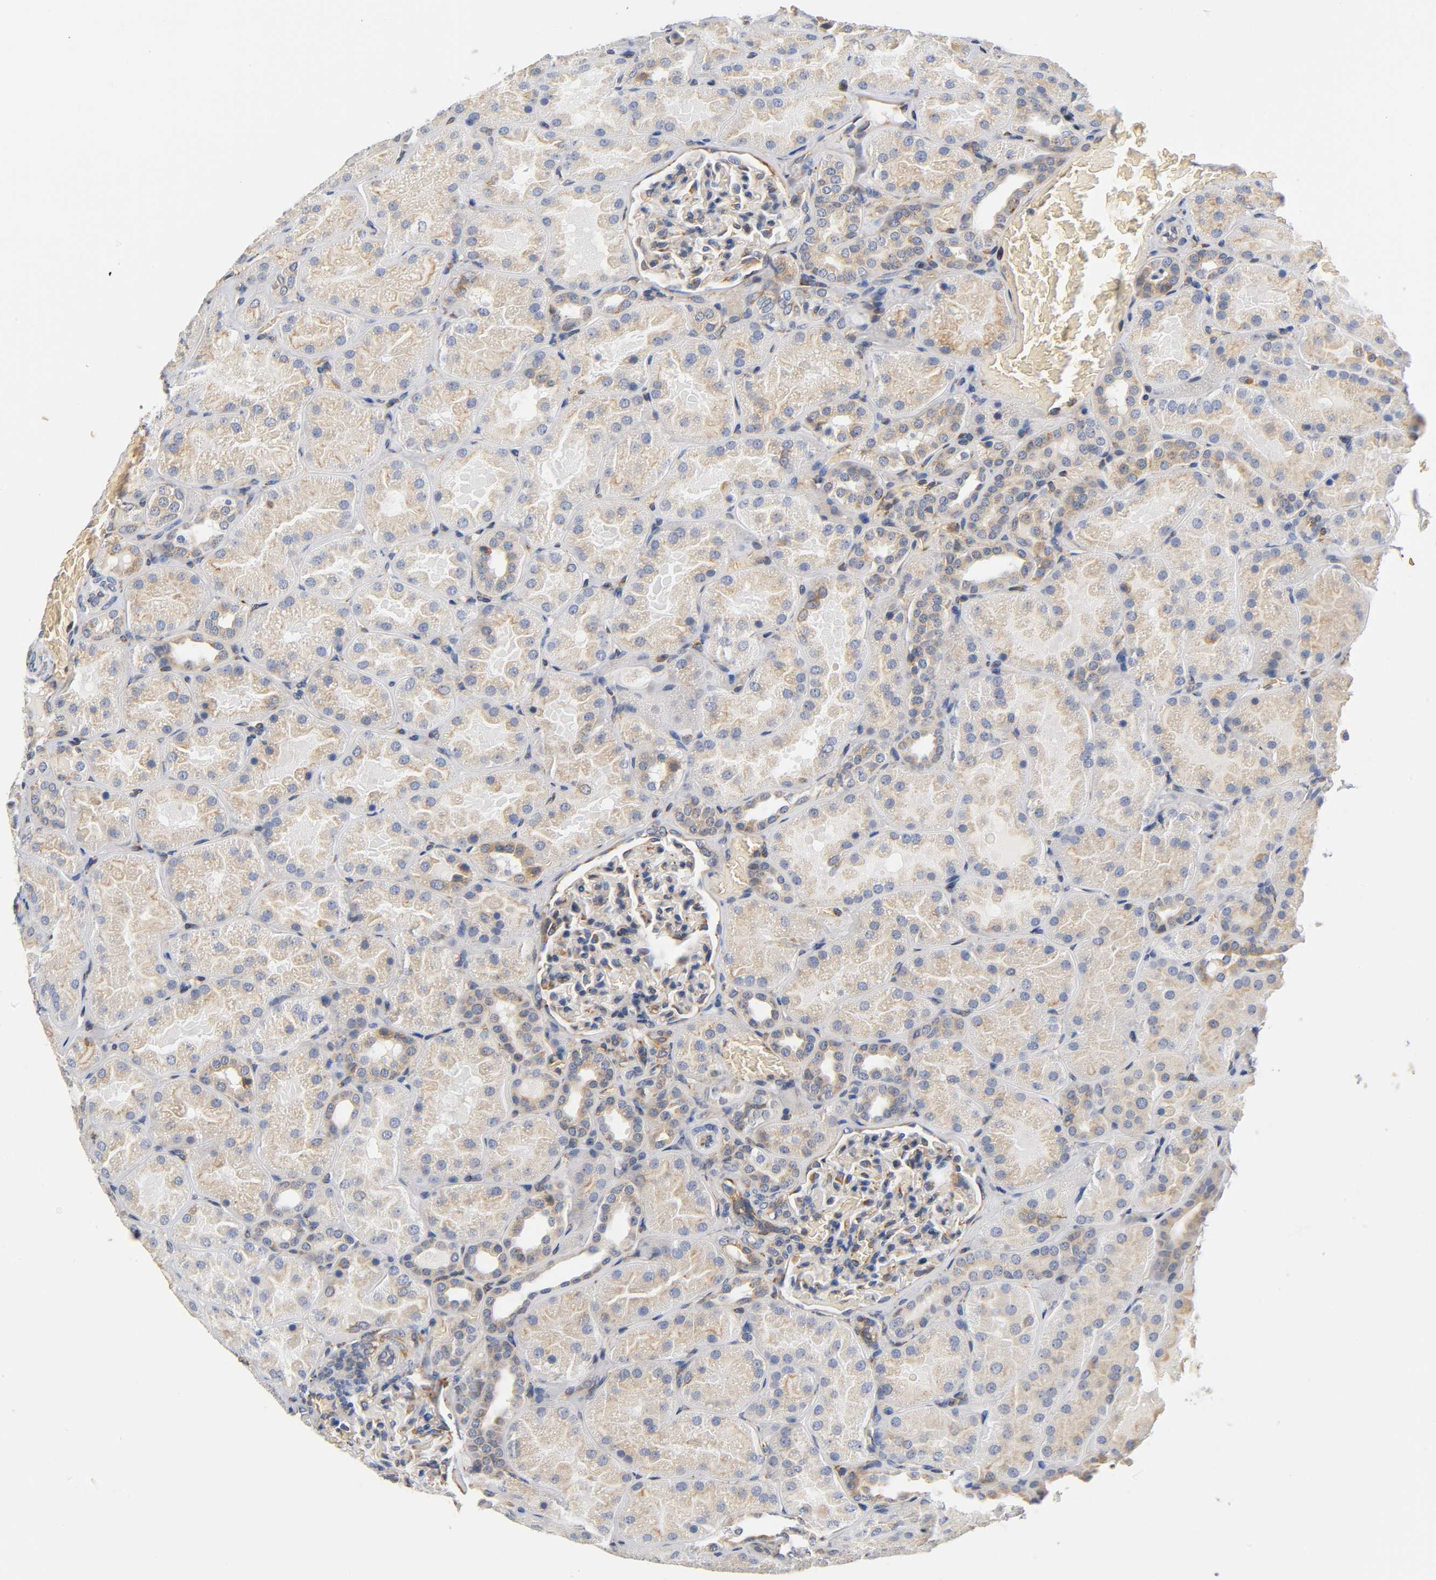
{"staining": {"intensity": "weak", "quantity": "25%-75%", "location": "cytoplasmic/membranous"}, "tissue": "kidney", "cell_type": "Cells in glomeruli", "image_type": "normal", "snomed": [{"axis": "morphology", "description": "Normal tissue, NOS"}, {"axis": "topography", "description": "Kidney"}], "caption": "A brown stain labels weak cytoplasmic/membranous positivity of a protein in cells in glomeruli of unremarkable kidney. The protein is stained brown, and the nuclei are stained in blue (DAB IHC with brightfield microscopy, high magnification).", "gene": "UCKL1", "patient": {"sex": "male", "age": 28}}